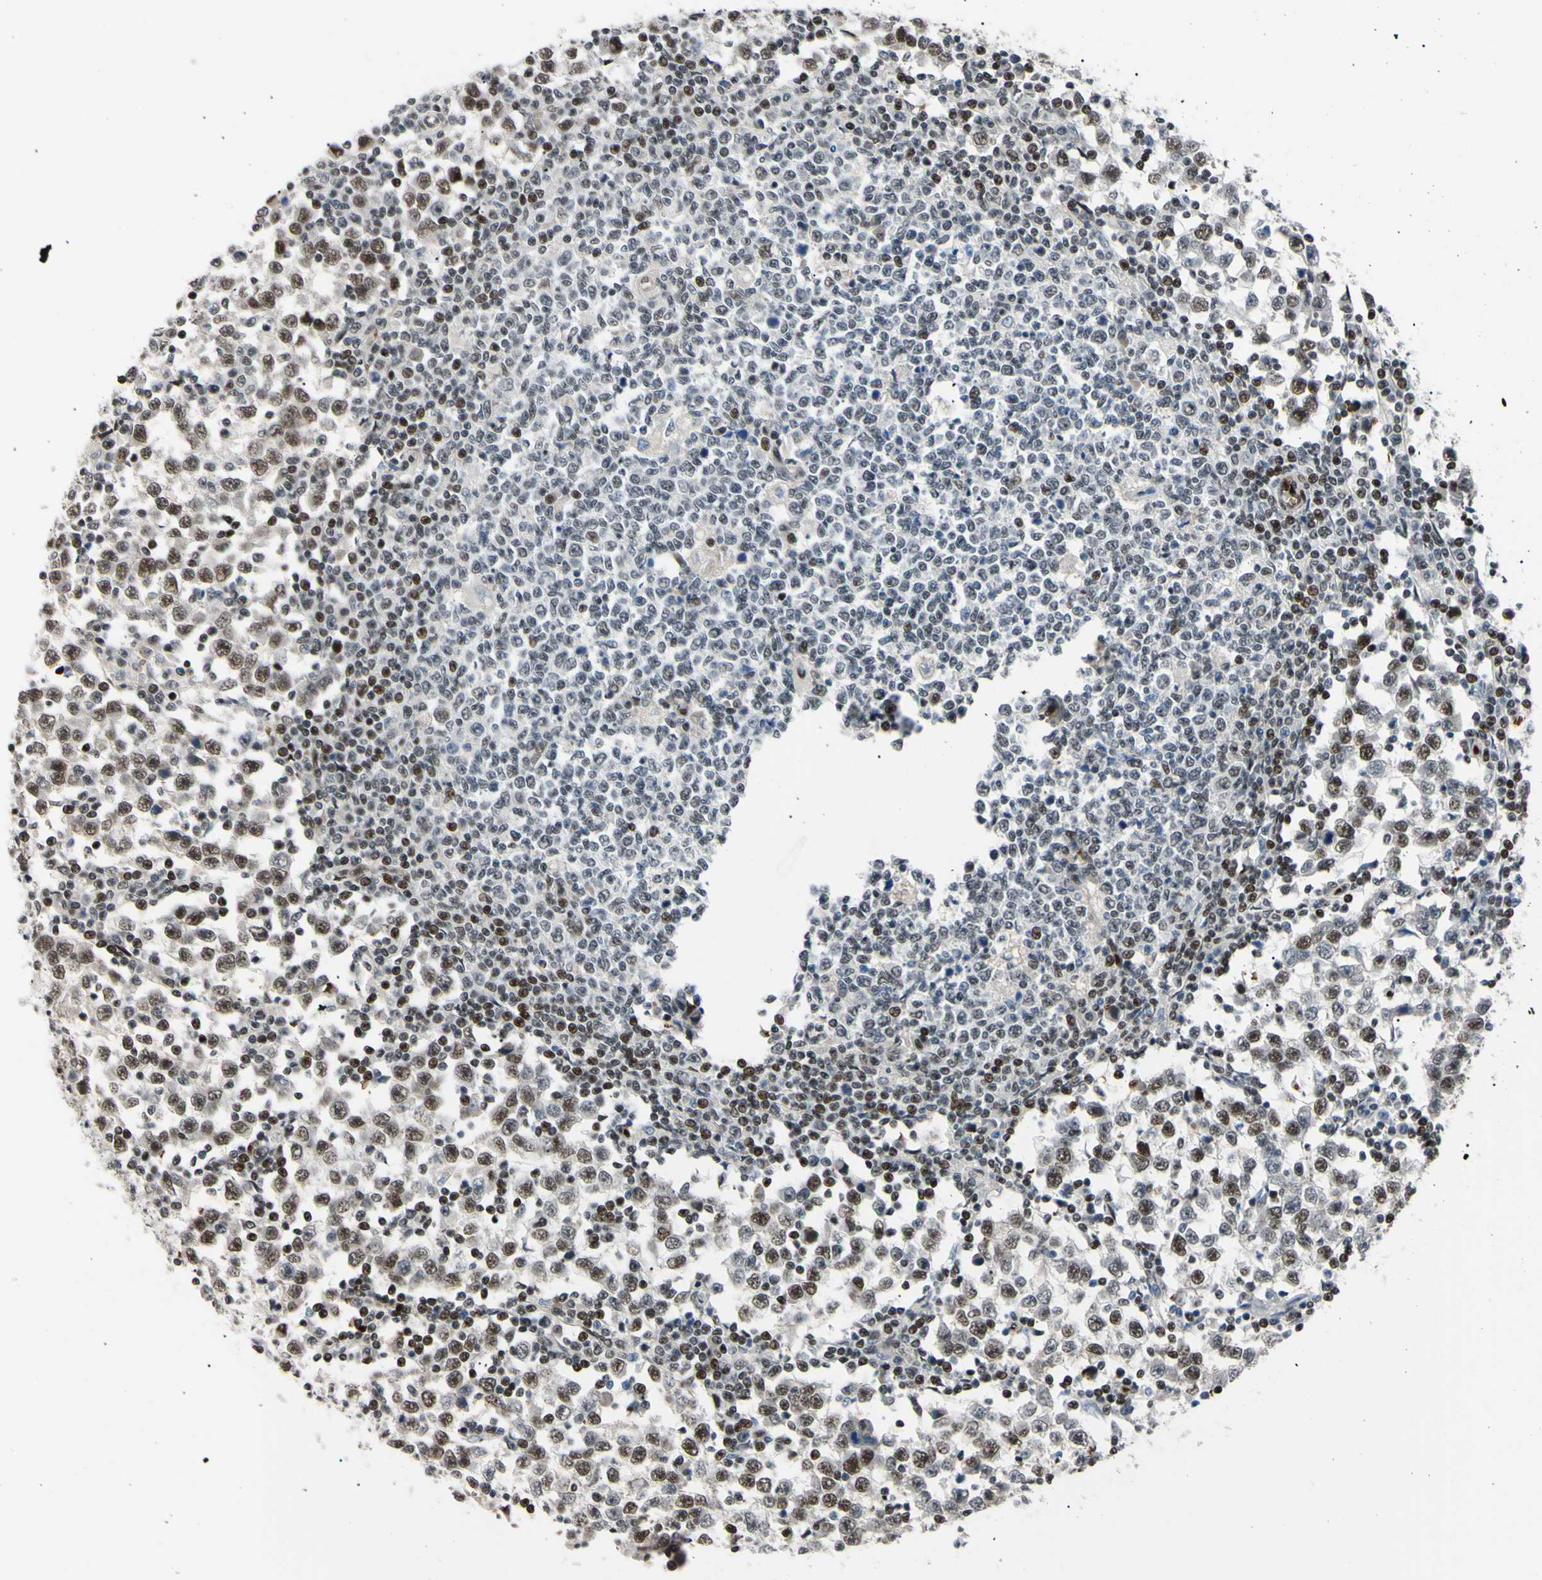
{"staining": {"intensity": "moderate", "quantity": ">75%", "location": "nuclear"}, "tissue": "testis cancer", "cell_type": "Tumor cells", "image_type": "cancer", "snomed": [{"axis": "morphology", "description": "Seminoma, NOS"}, {"axis": "topography", "description": "Testis"}], "caption": "Protein staining shows moderate nuclear positivity in approximately >75% of tumor cells in testis seminoma. Using DAB (3,3'-diaminobenzidine) (brown) and hematoxylin (blue) stains, captured at high magnification using brightfield microscopy.", "gene": "THAP12", "patient": {"sex": "male", "age": 65}}